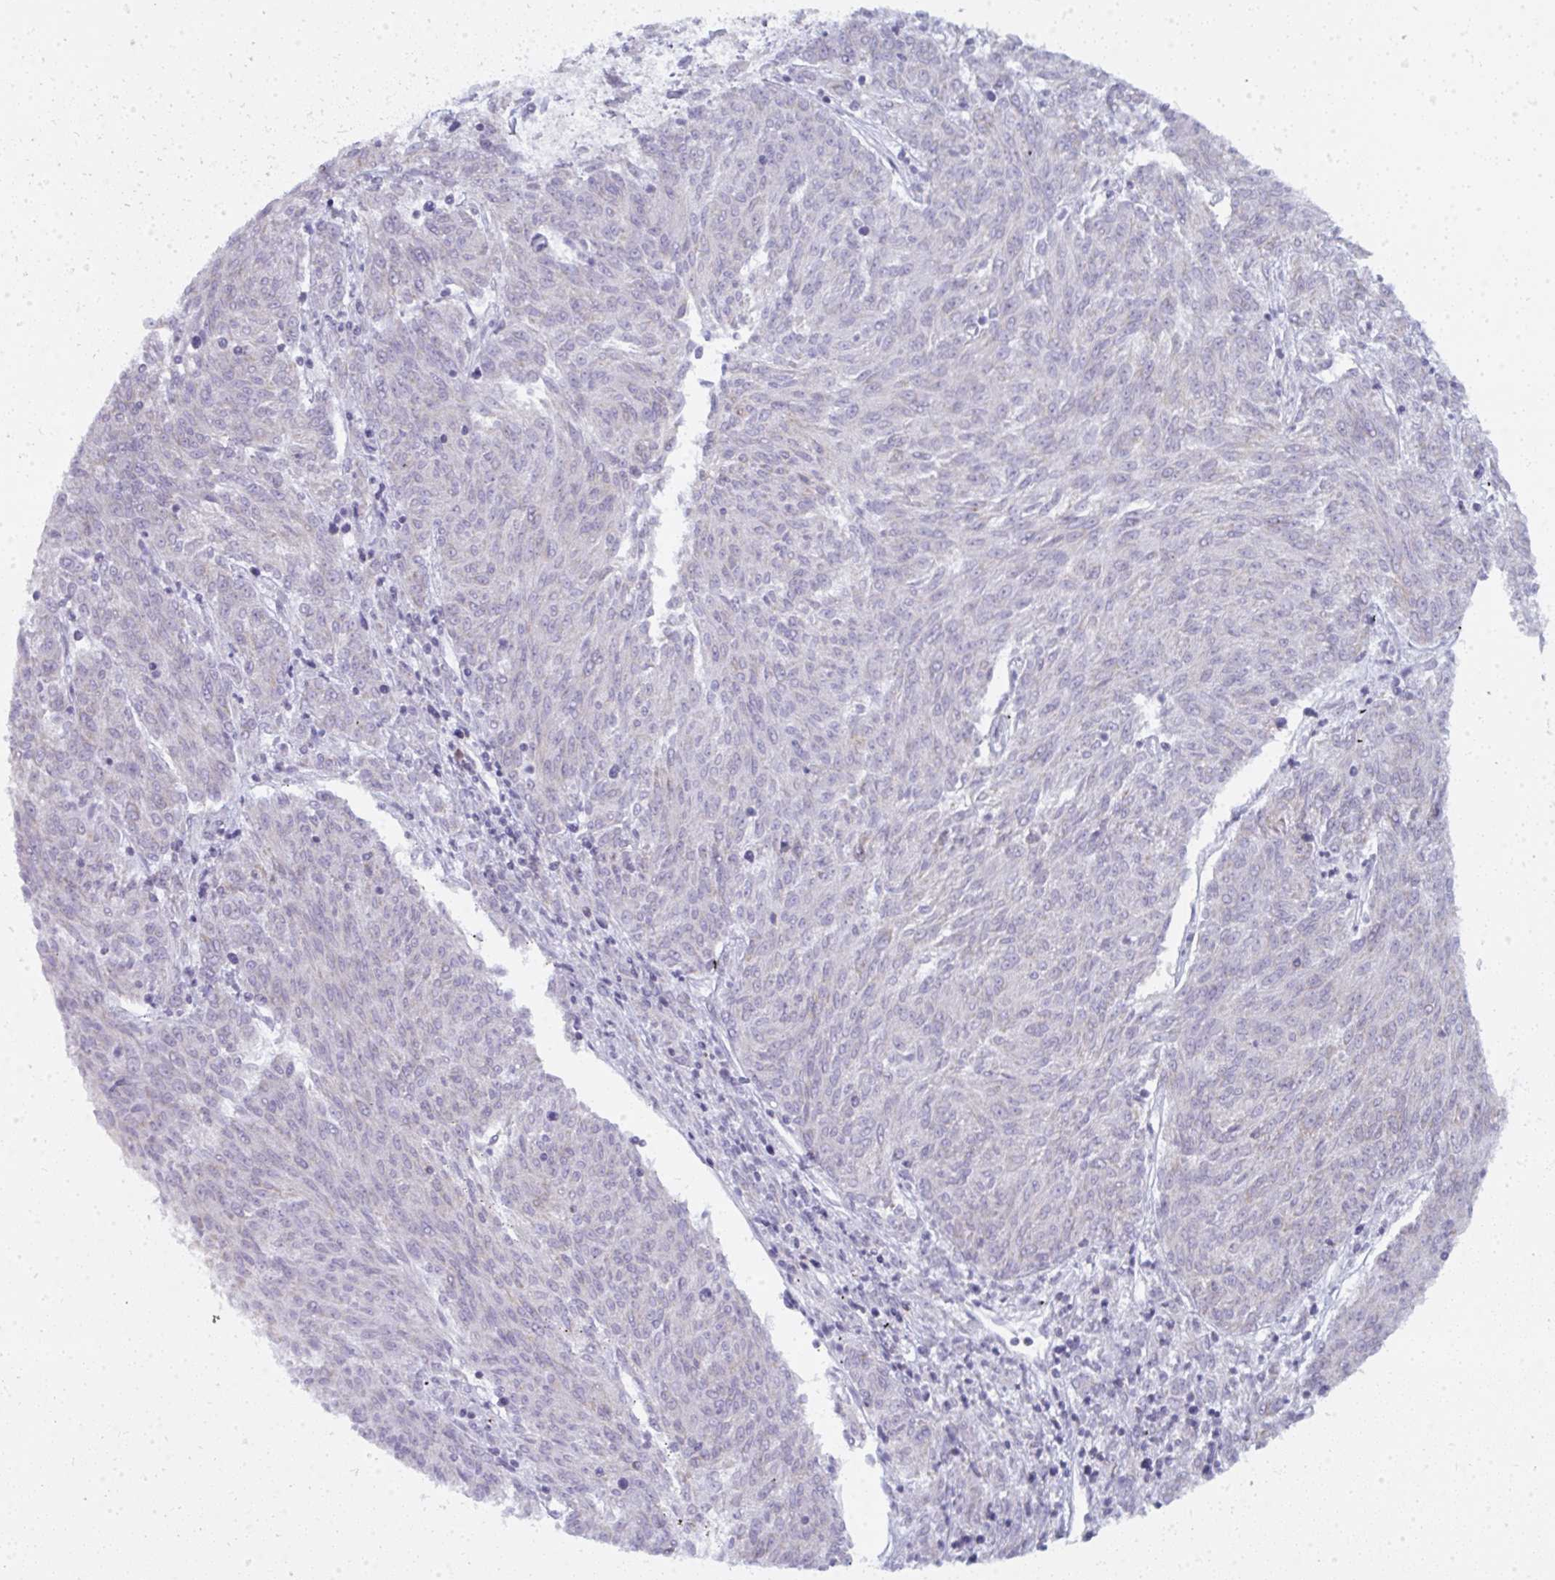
{"staining": {"intensity": "negative", "quantity": "none", "location": "none"}, "tissue": "melanoma", "cell_type": "Tumor cells", "image_type": "cancer", "snomed": [{"axis": "morphology", "description": "Malignant melanoma, NOS"}, {"axis": "topography", "description": "Skin"}], "caption": "Malignant melanoma stained for a protein using IHC displays no staining tumor cells.", "gene": "ATG9A", "patient": {"sex": "female", "age": 72}}